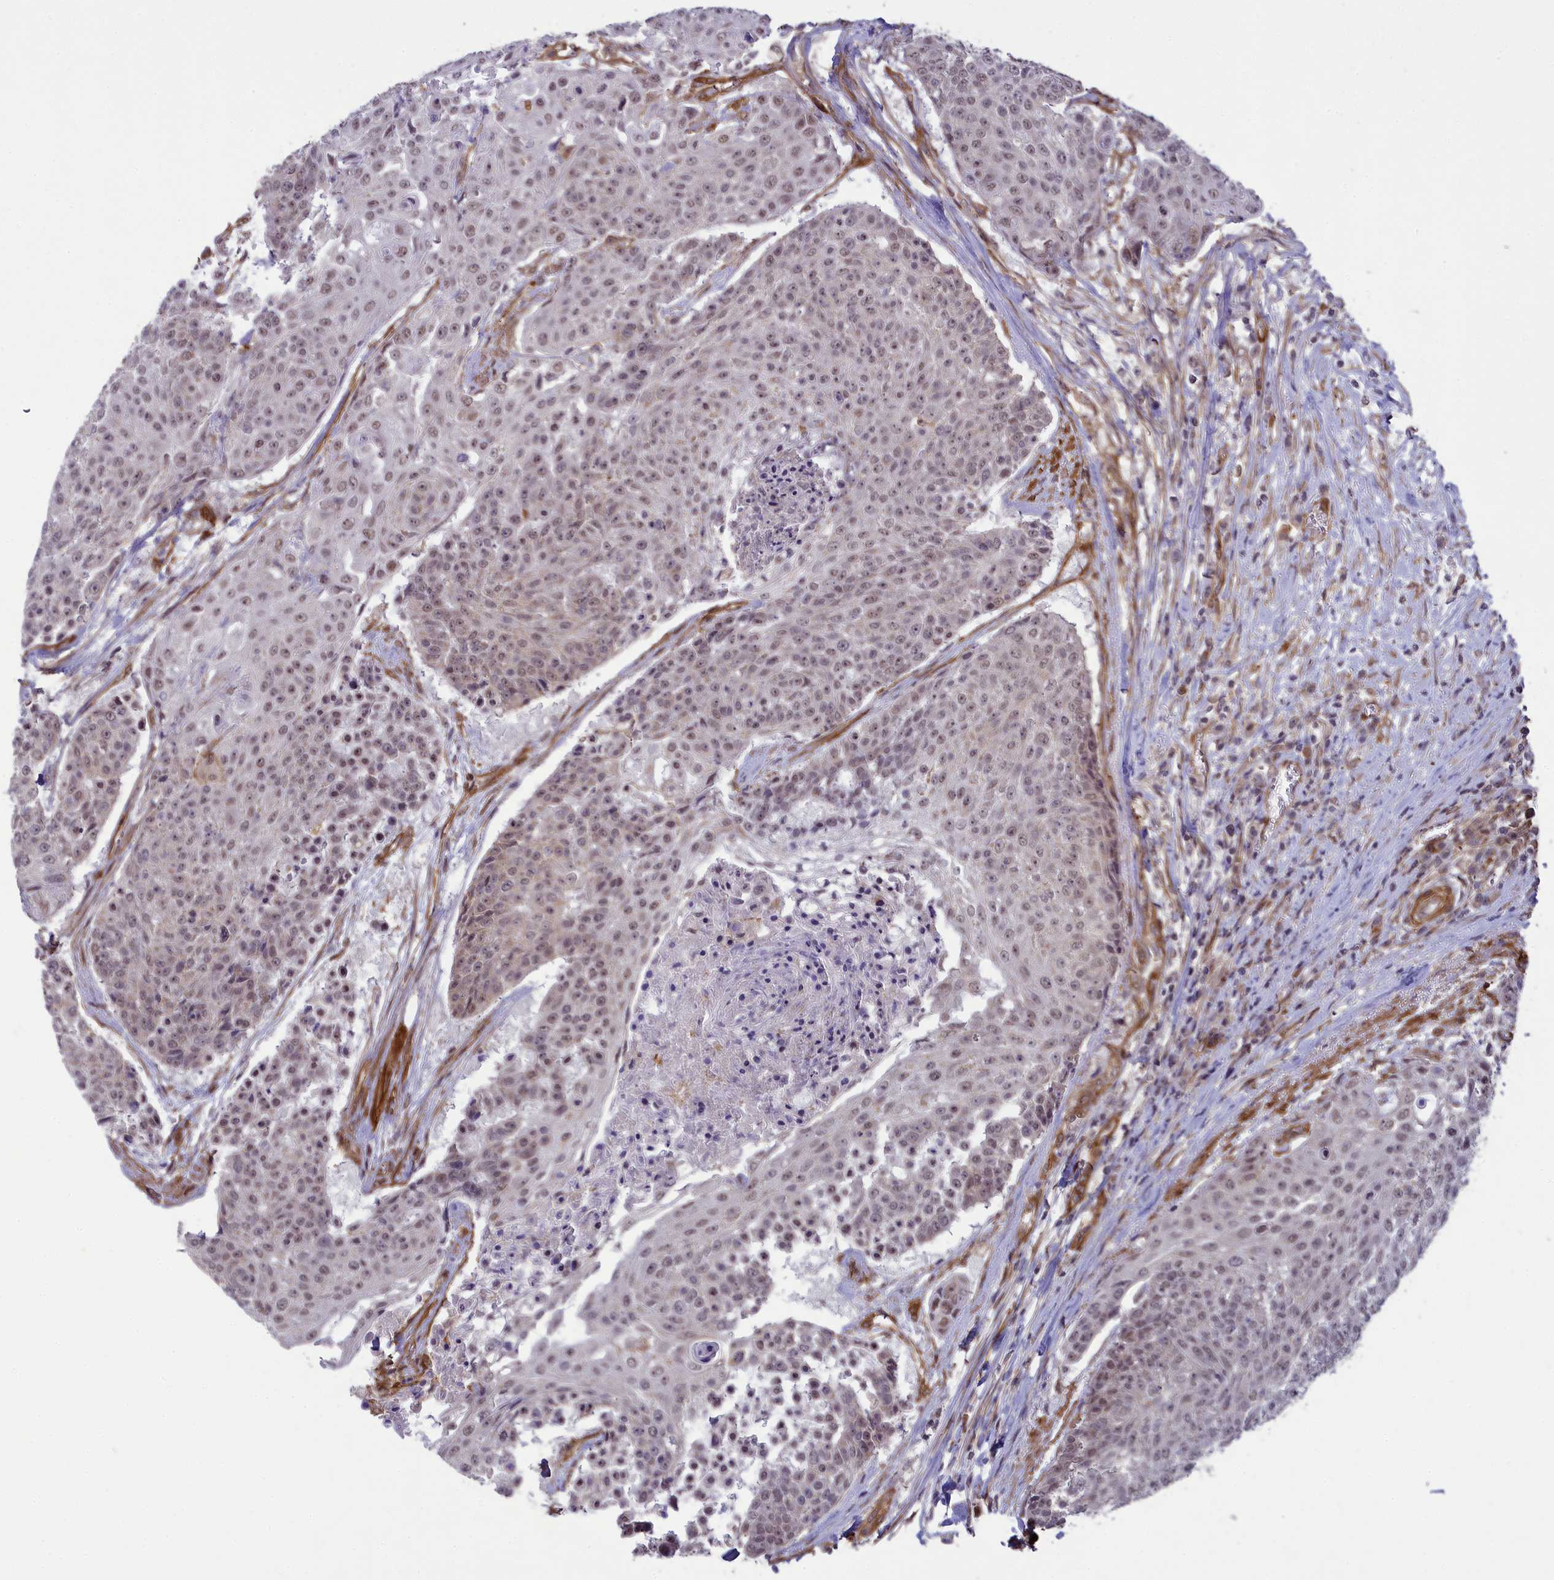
{"staining": {"intensity": "weak", "quantity": ">75%", "location": "nuclear"}, "tissue": "urothelial cancer", "cell_type": "Tumor cells", "image_type": "cancer", "snomed": [{"axis": "morphology", "description": "Urothelial carcinoma, High grade"}, {"axis": "topography", "description": "Urinary bladder"}], "caption": "Tumor cells reveal low levels of weak nuclear expression in approximately >75% of cells in urothelial cancer.", "gene": "TNS1", "patient": {"sex": "female", "age": 63}}